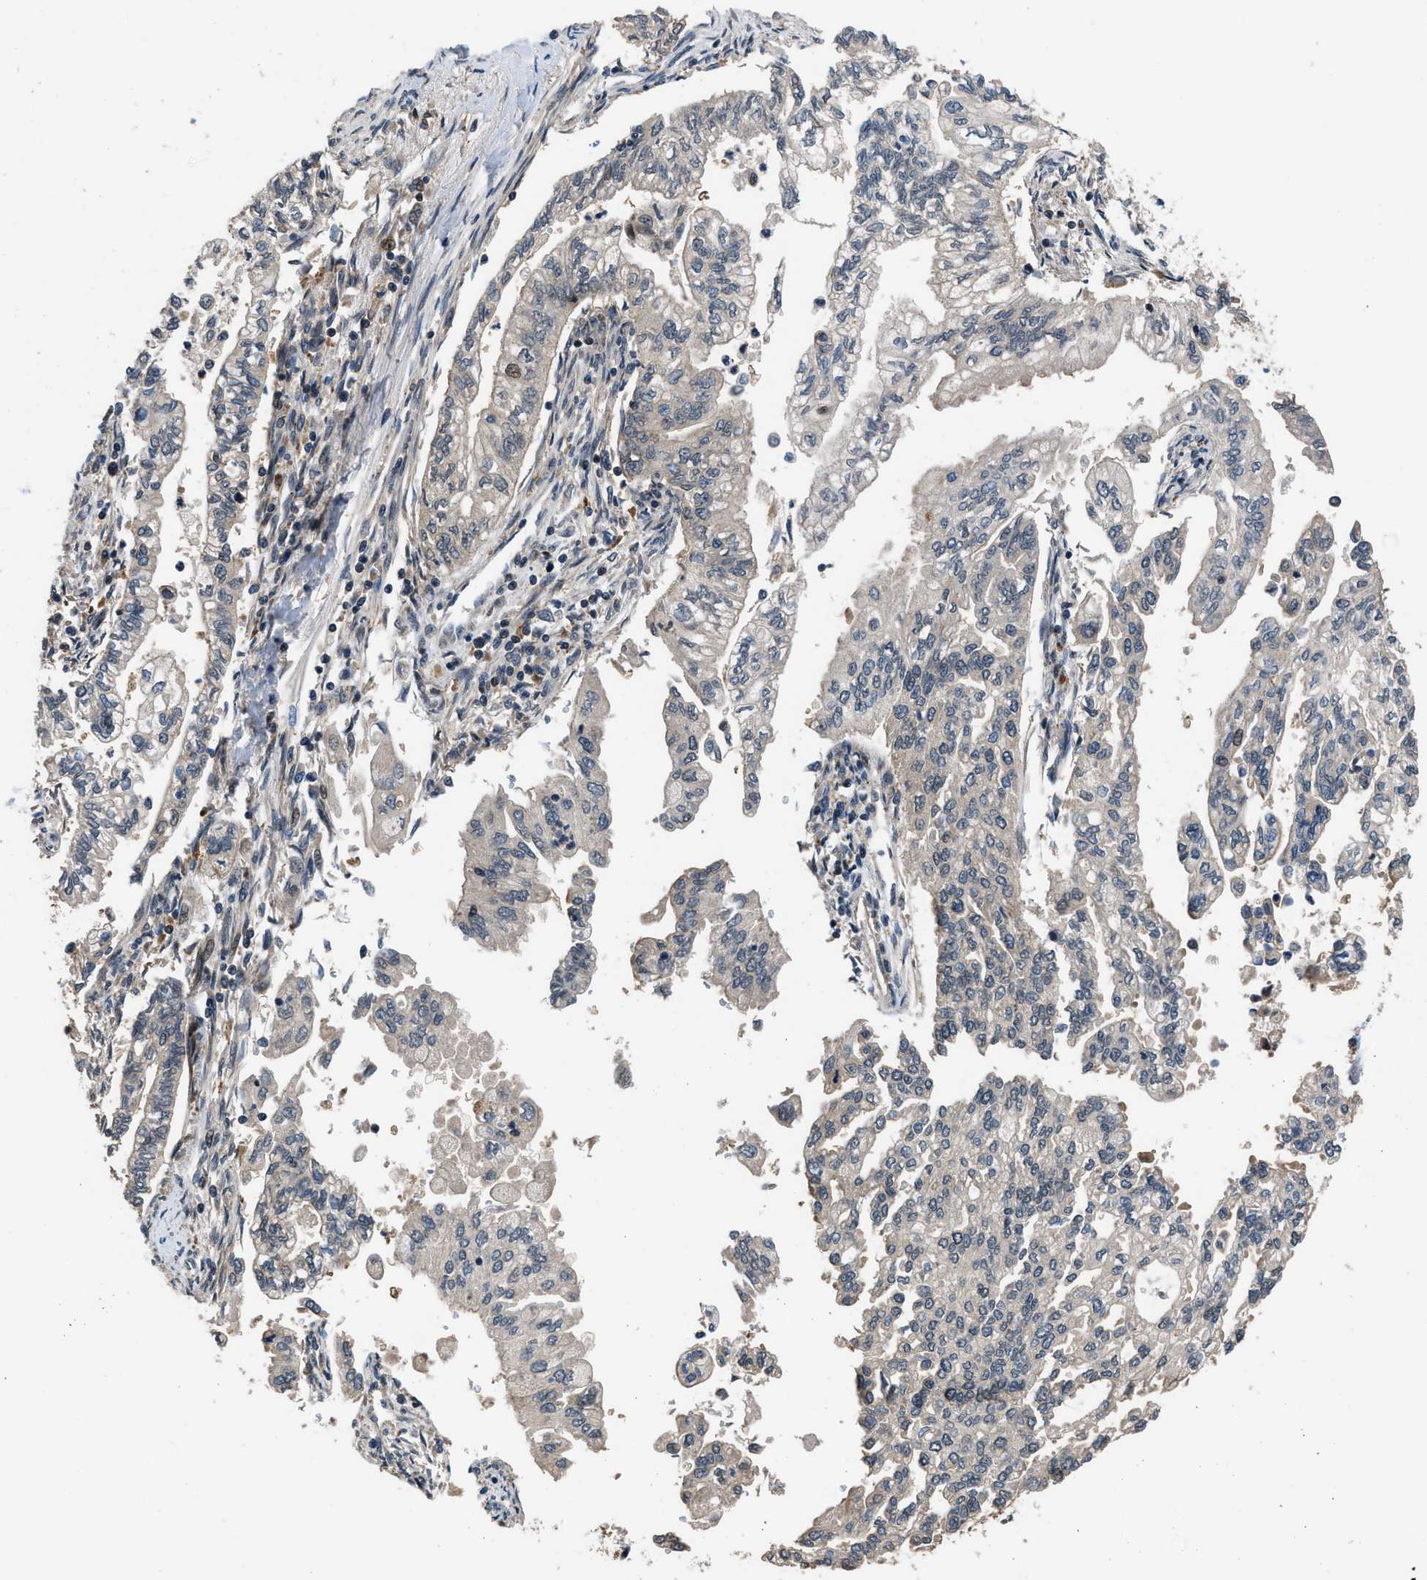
{"staining": {"intensity": "negative", "quantity": "none", "location": "none"}, "tissue": "pancreatic cancer", "cell_type": "Tumor cells", "image_type": "cancer", "snomed": [{"axis": "morphology", "description": "Normal tissue, NOS"}, {"axis": "topography", "description": "Pancreas"}], "caption": "An immunohistochemistry (IHC) histopathology image of pancreatic cancer is shown. There is no staining in tumor cells of pancreatic cancer.", "gene": "CTBS", "patient": {"sex": "male", "age": 42}}